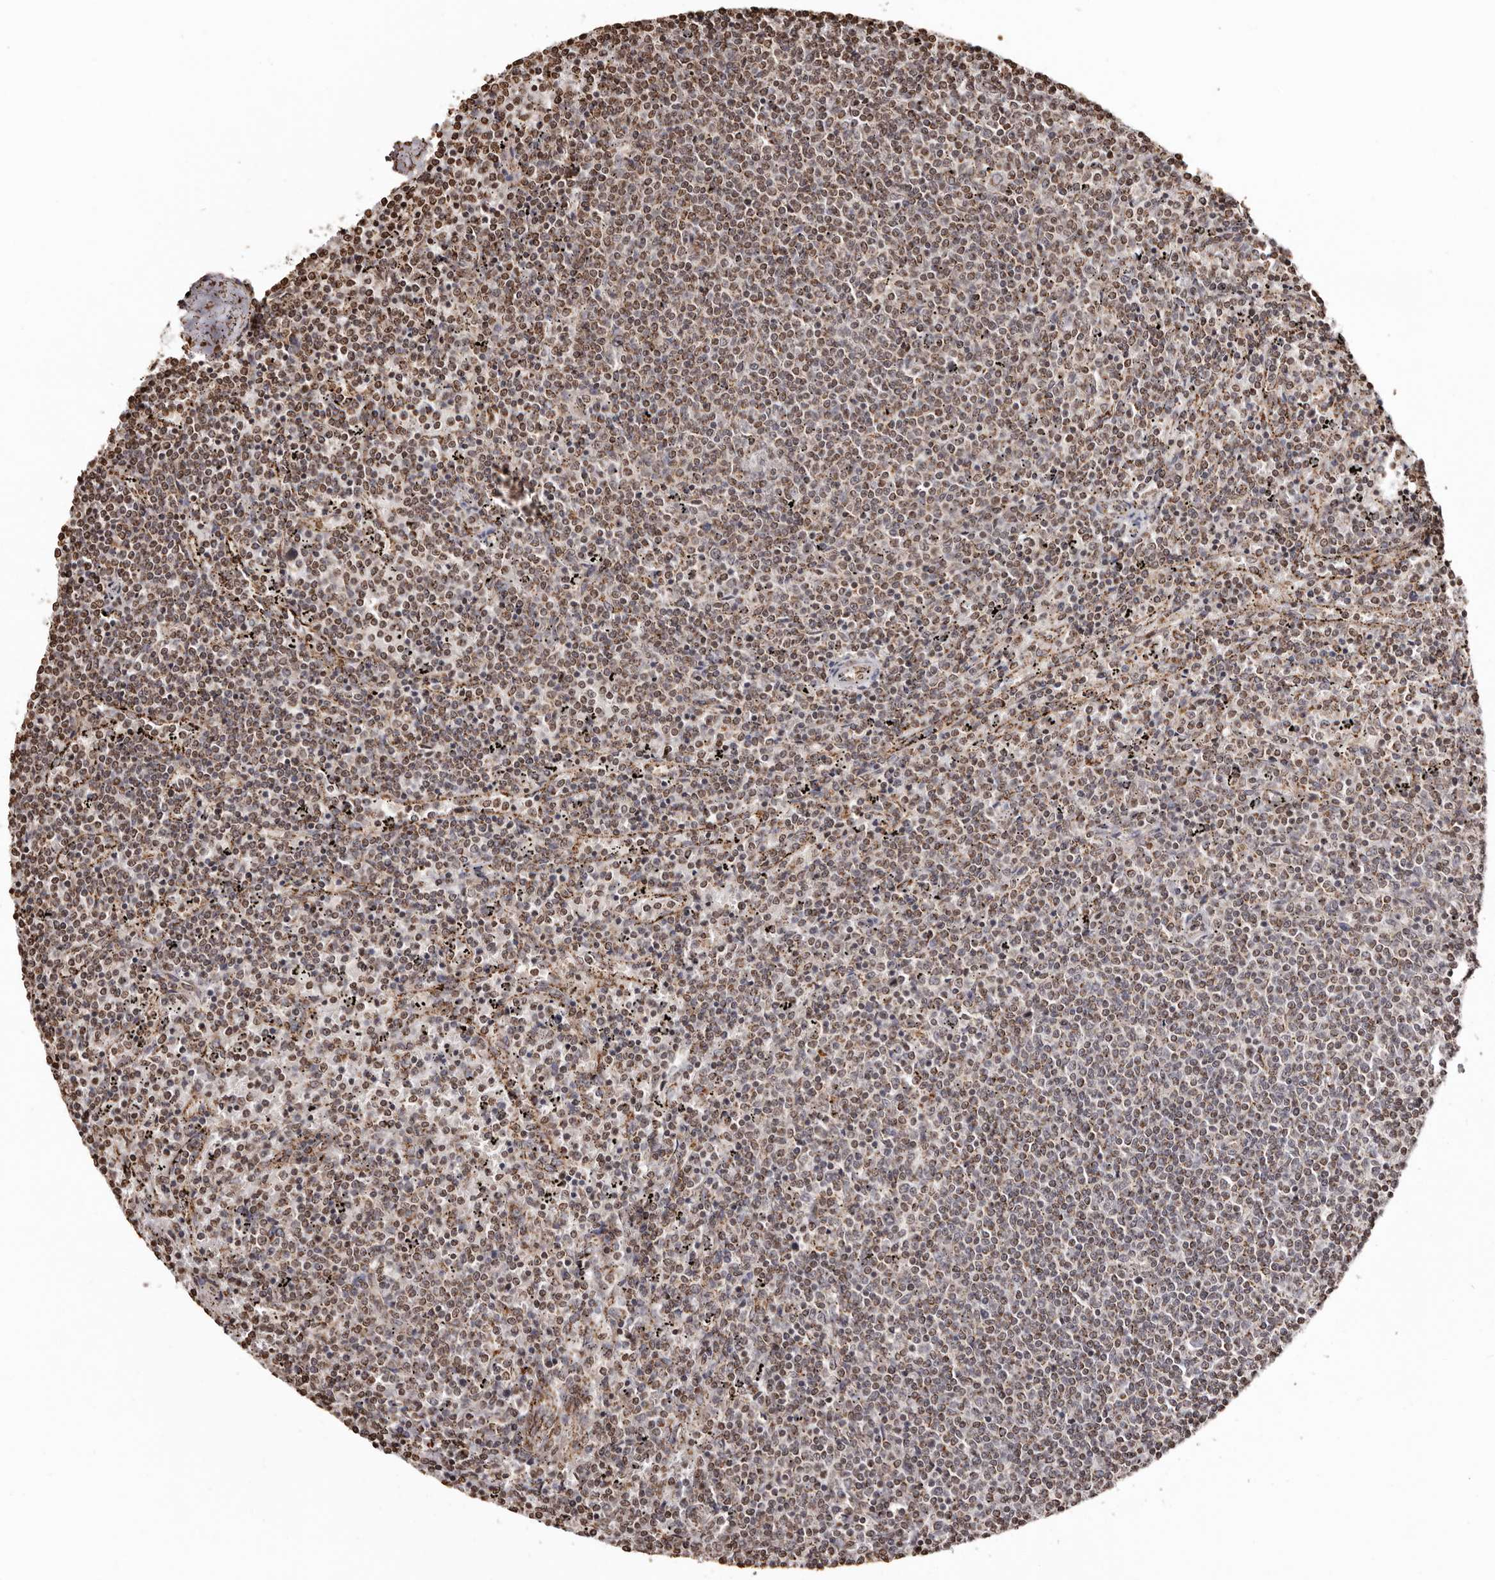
{"staining": {"intensity": "weak", "quantity": ">75%", "location": "nuclear"}, "tissue": "lymphoma", "cell_type": "Tumor cells", "image_type": "cancer", "snomed": [{"axis": "morphology", "description": "Malignant lymphoma, non-Hodgkin's type, Low grade"}, {"axis": "topography", "description": "Spleen"}], "caption": "This image reveals IHC staining of human low-grade malignant lymphoma, non-Hodgkin's type, with low weak nuclear expression in about >75% of tumor cells.", "gene": "CCDC190", "patient": {"sex": "female", "age": 50}}